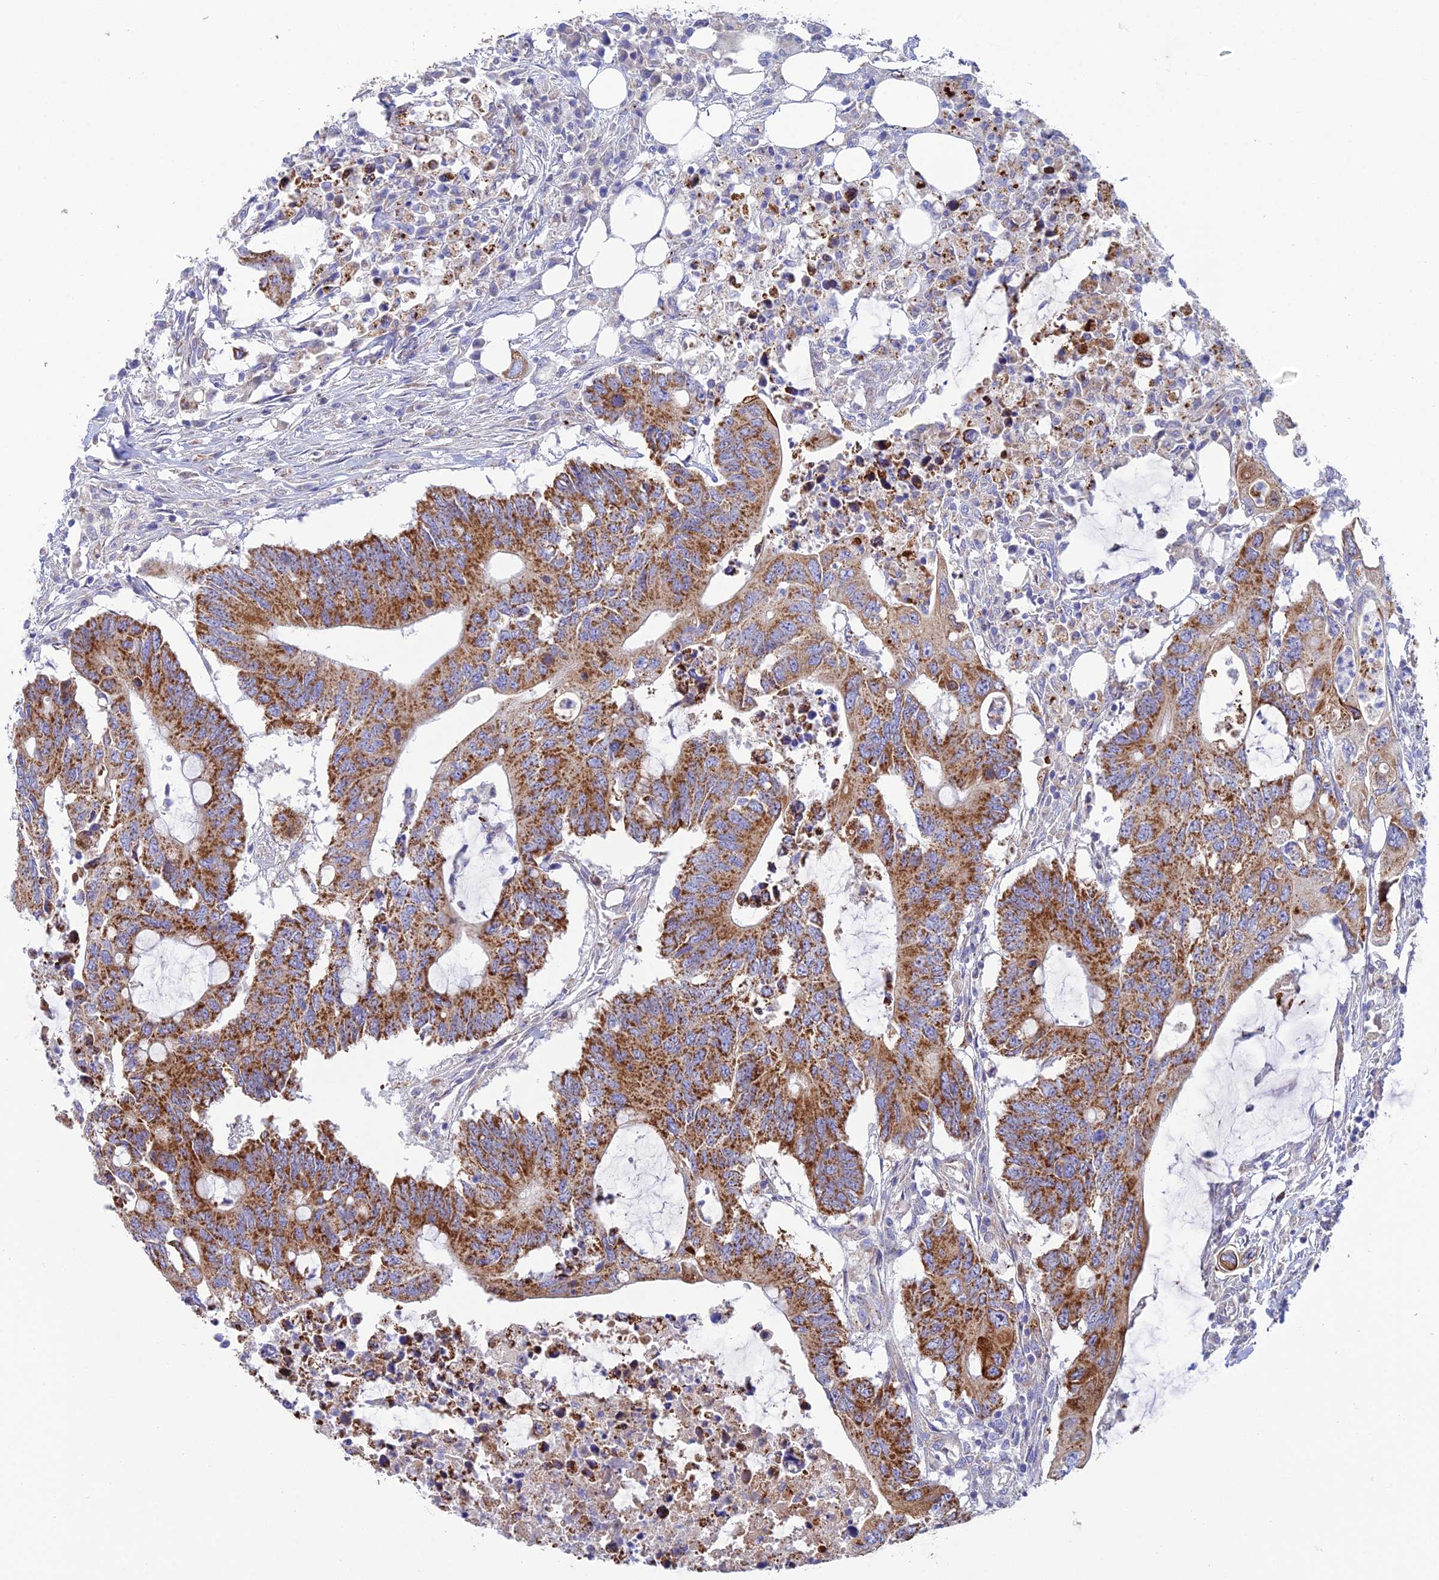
{"staining": {"intensity": "strong", "quantity": ">75%", "location": "cytoplasmic/membranous"}, "tissue": "colorectal cancer", "cell_type": "Tumor cells", "image_type": "cancer", "snomed": [{"axis": "morphology", "description": "Adenocarcinoma, NOS"}, {"axis": "topography", "description": "Colon"}], "caption": "Immunohistochemical staining of colorectal cancer exhibits high levels of strong cytoplasmic/membranous staining in about >75% of tumor cells.", "gene": "CSPG4", "patient": {"sex": "male", "age": 71}}